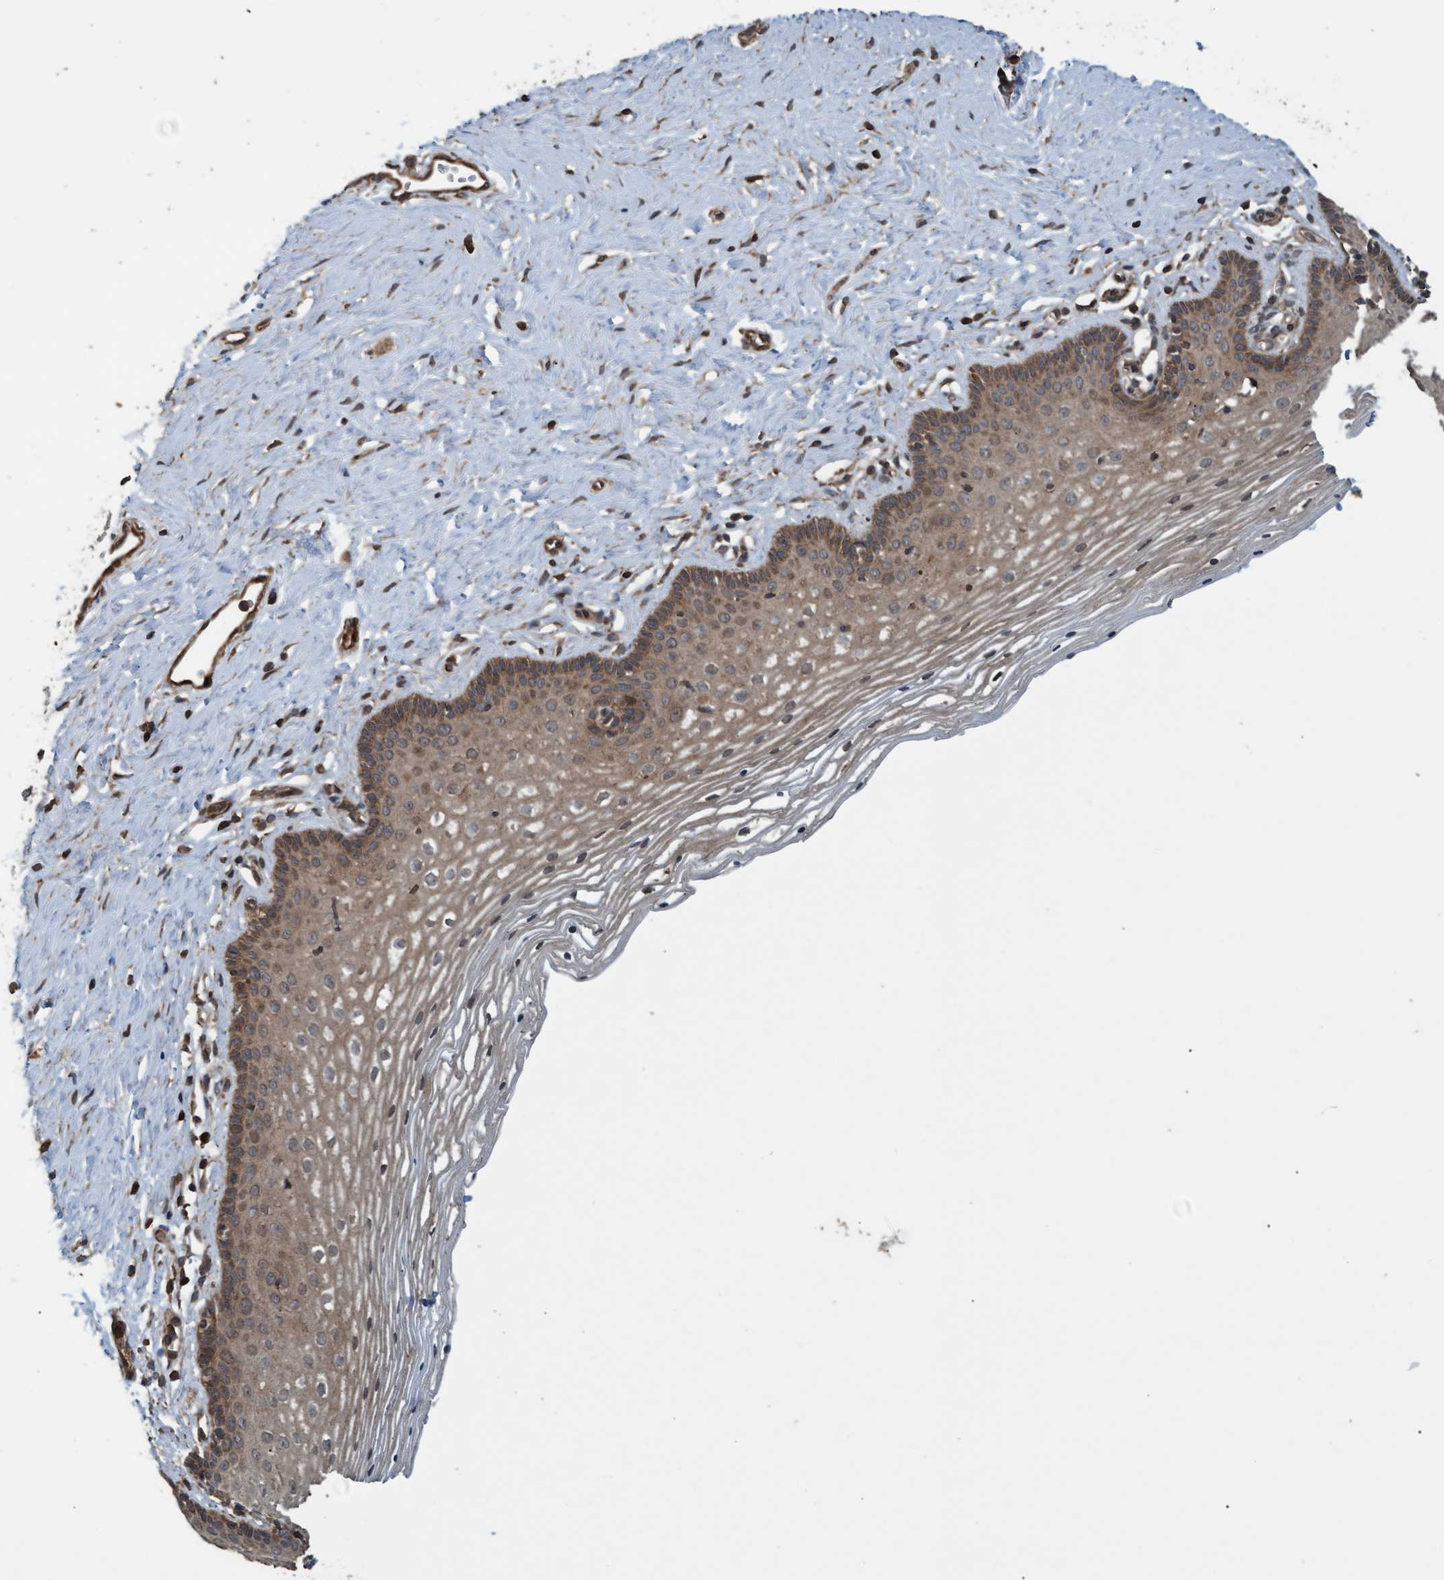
{"staining": {"intensity": "moderate", "quantity": ">75%", "location": "cytoplasmic/membranous"}, "tissue": "vagina", "cell_type": "Squamous epithelial cells", "image_type": "normal", "snomed": [{"axis": "morphology", "description": "Normal tissue, NOS"}, {"axis": "topography", "description": "Vagina"}], "caption": "The micrograph reveals staining of benign vagina, revealing moderate cytoplasmic/membranous protein positivity (brown color) within squamous epithelial cells. (Stains: DAB (3,3'-diaminobenzidine) in brown, nuclei in blue, Microscopy: brightfield microscopy at high magnification).", "gene": "GGT6", "patient": {"sex": "female", "age": 32}}